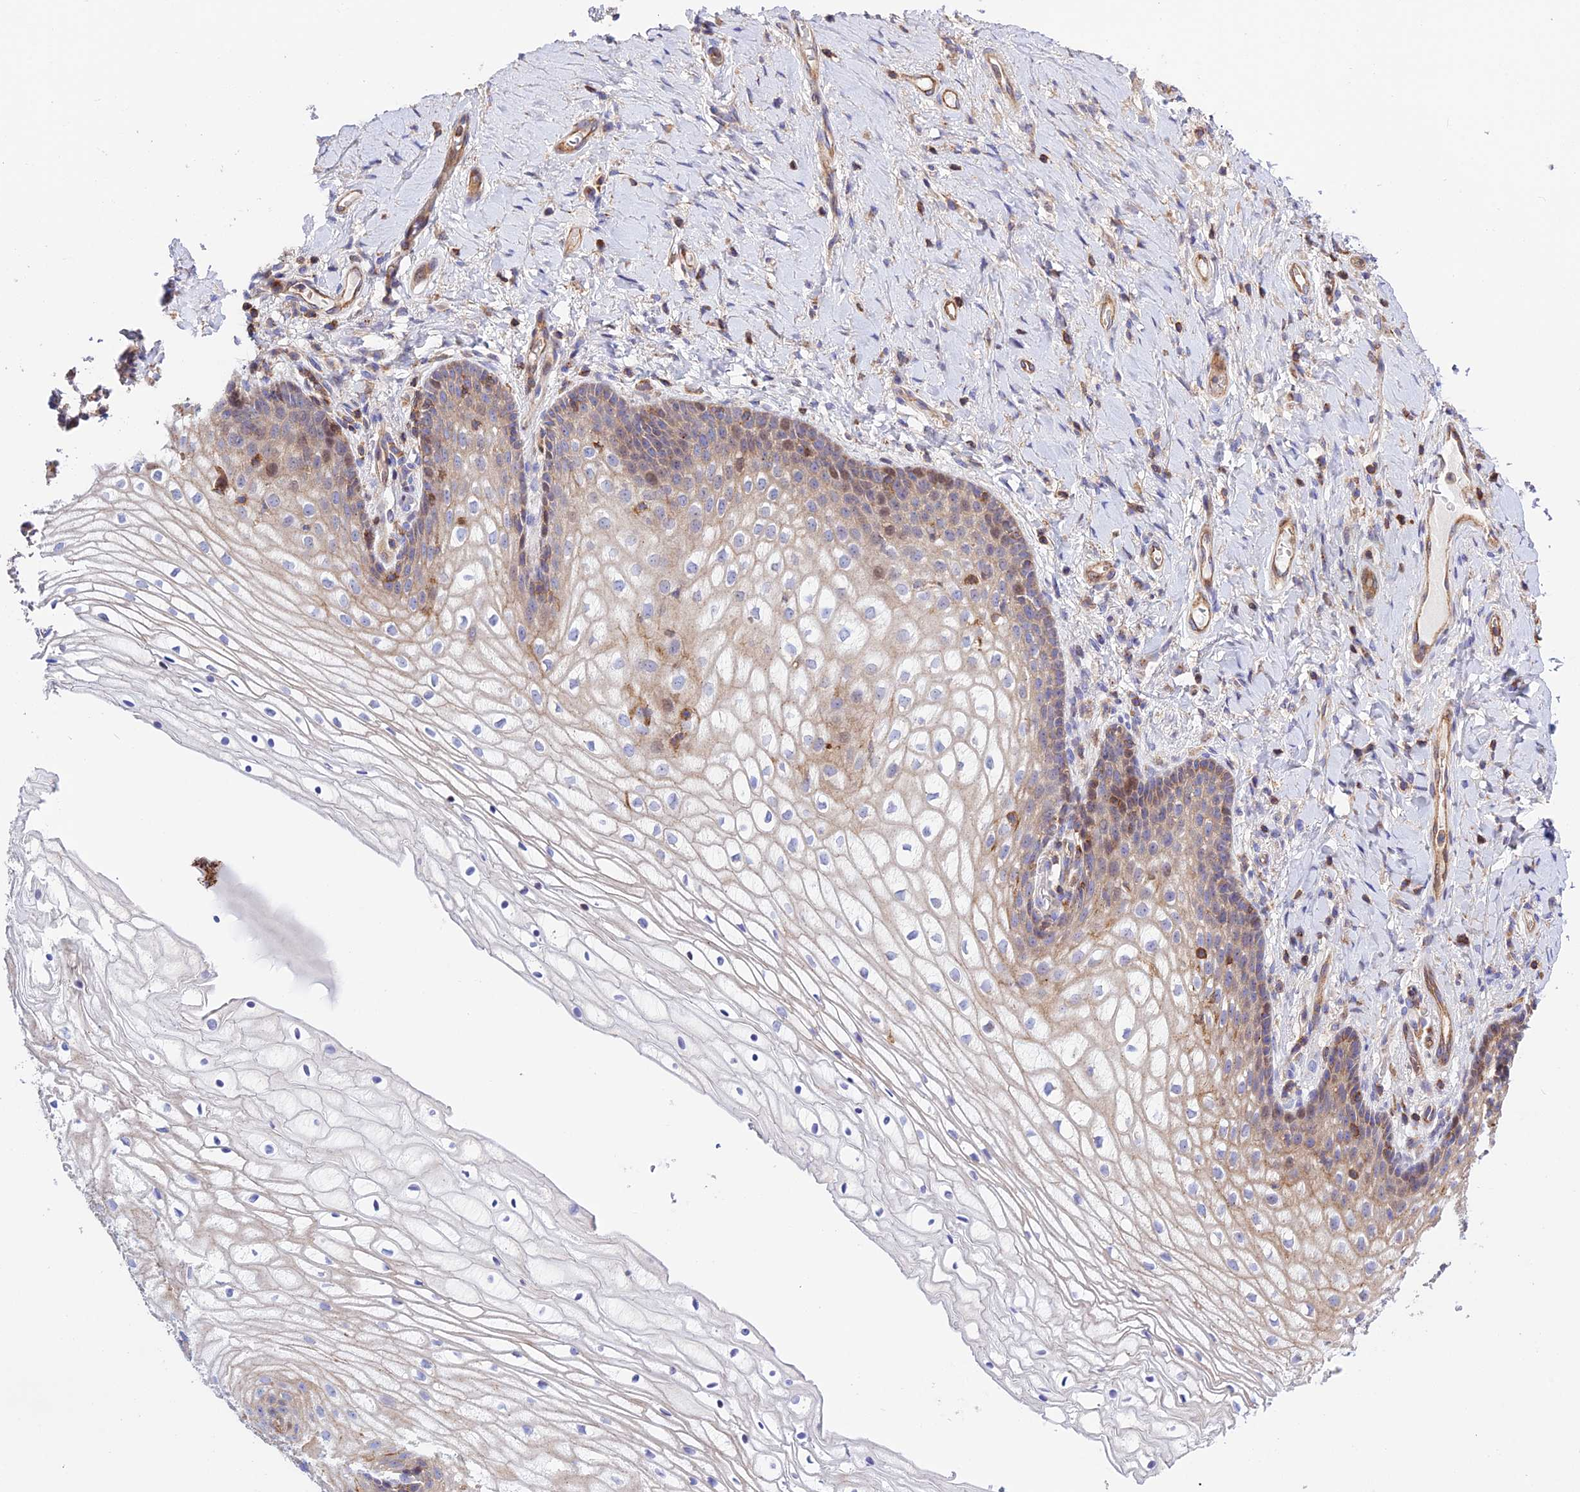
{"staining": {"intensity": "weak", "quantity": "25%-75%", "location": "cytoplasmic/membranous"}, "tissue": "vagina", "cell_type": "Squamous epithelial cells", "image_type": "normal", "snomed": [{"axis": "morphology", "description": "Normal tissue, NOS"}, {"axis": "topography", "description": "Vagina"}], "caption": "The immunohistochemical stain shows weak cytoplasmic/membranous expression in squamous epithelial cells of benign vagina.", "gene": "PRIM1", "patient": {"sex": "female", "age": 60}}